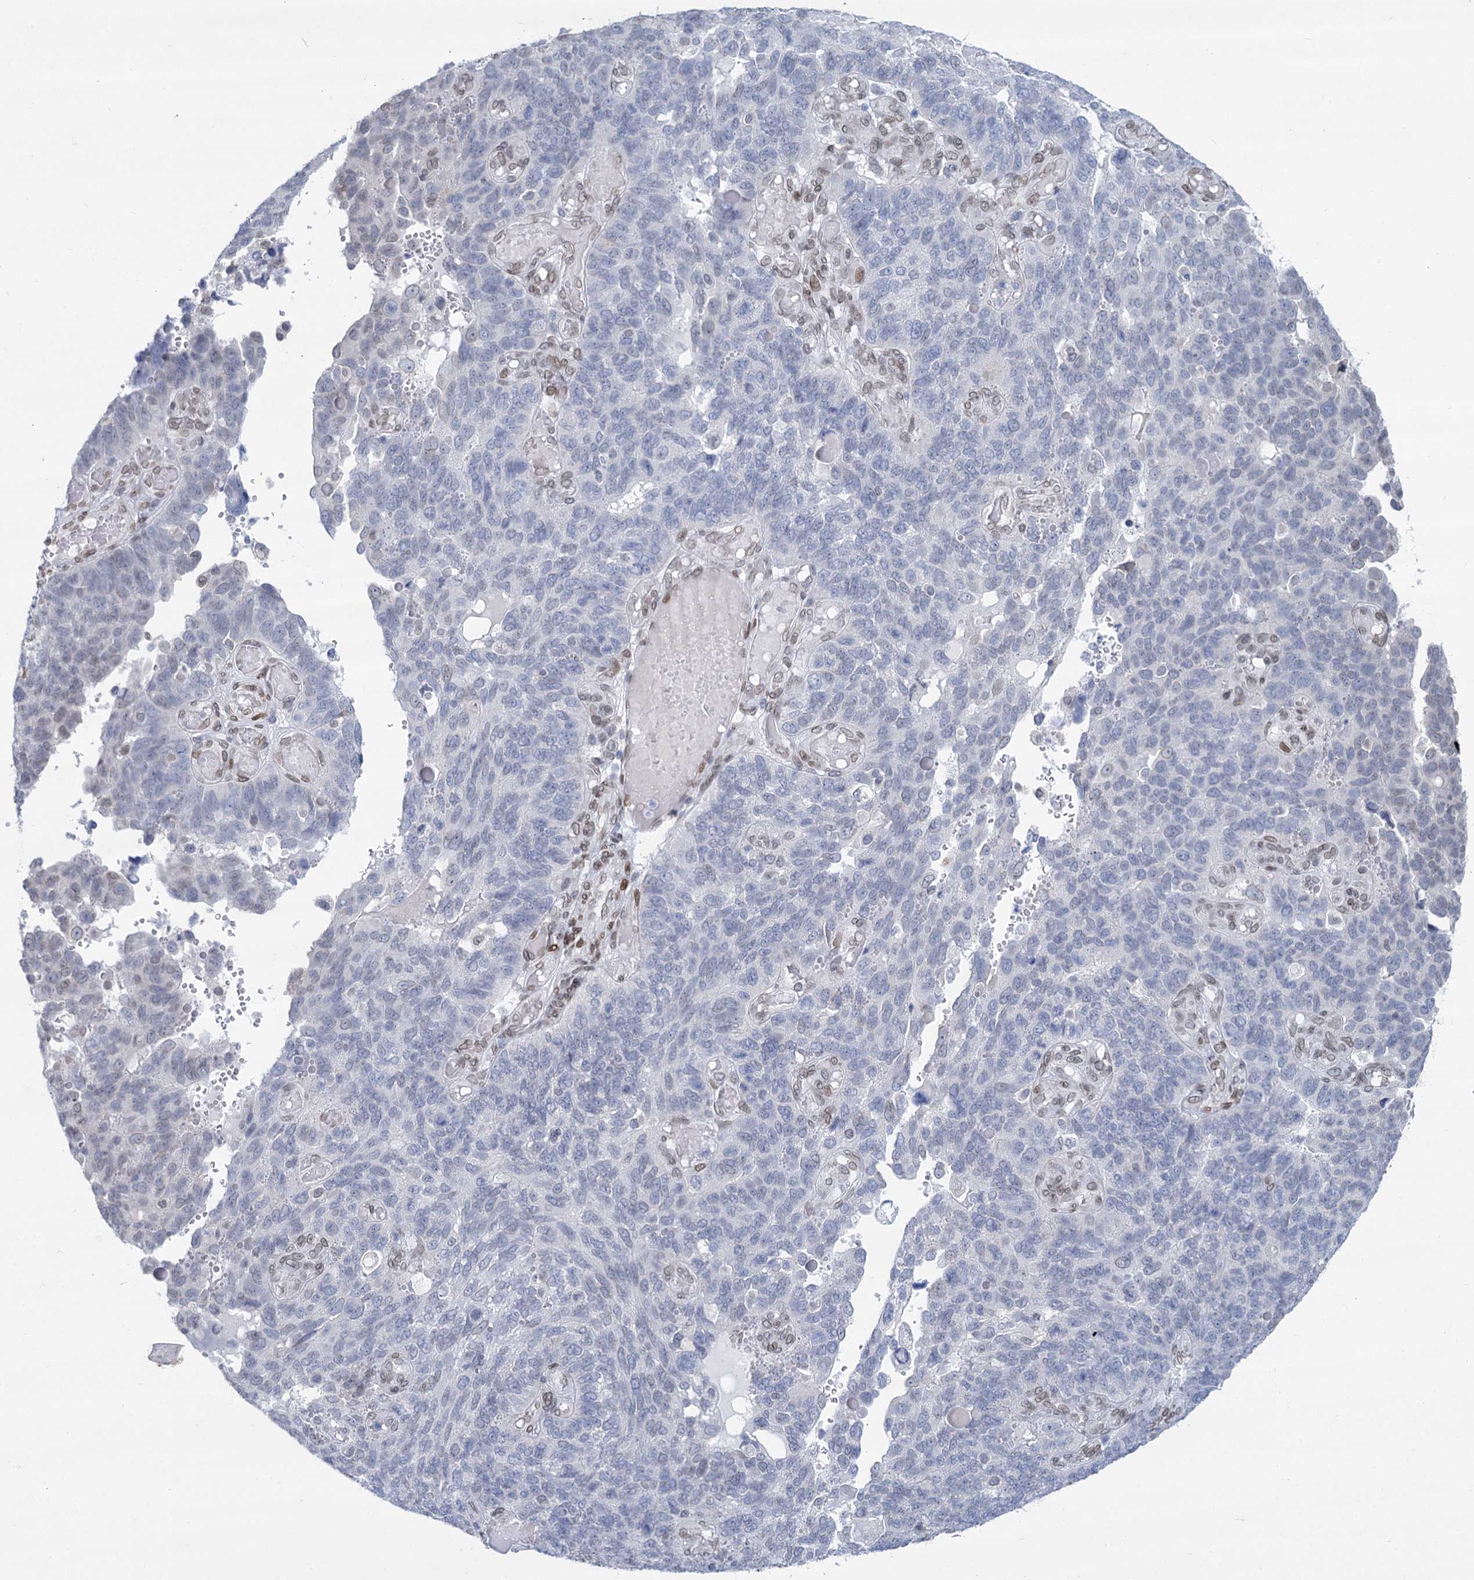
{"staining": {"intensity": "negative", "quantity": "none", "location": "none"}, "tissue": "endometrial cancer", "cell_type": "Tumor cells", "image_type": "cancer", "snomed": [{"axis": "morphology", "description": "Adenocarcinoma, NOS"}, {"axis": "topography", "description": "Endometrium"}], "caption": "Tumor cells show no significant expression in endometrial cancer. The staining is performed using DAB brown chromogen with nuclei counter-stained in using hematoxylin.", "gene": "PRSS35", "patient": {"sex": "female", "age": 66}}